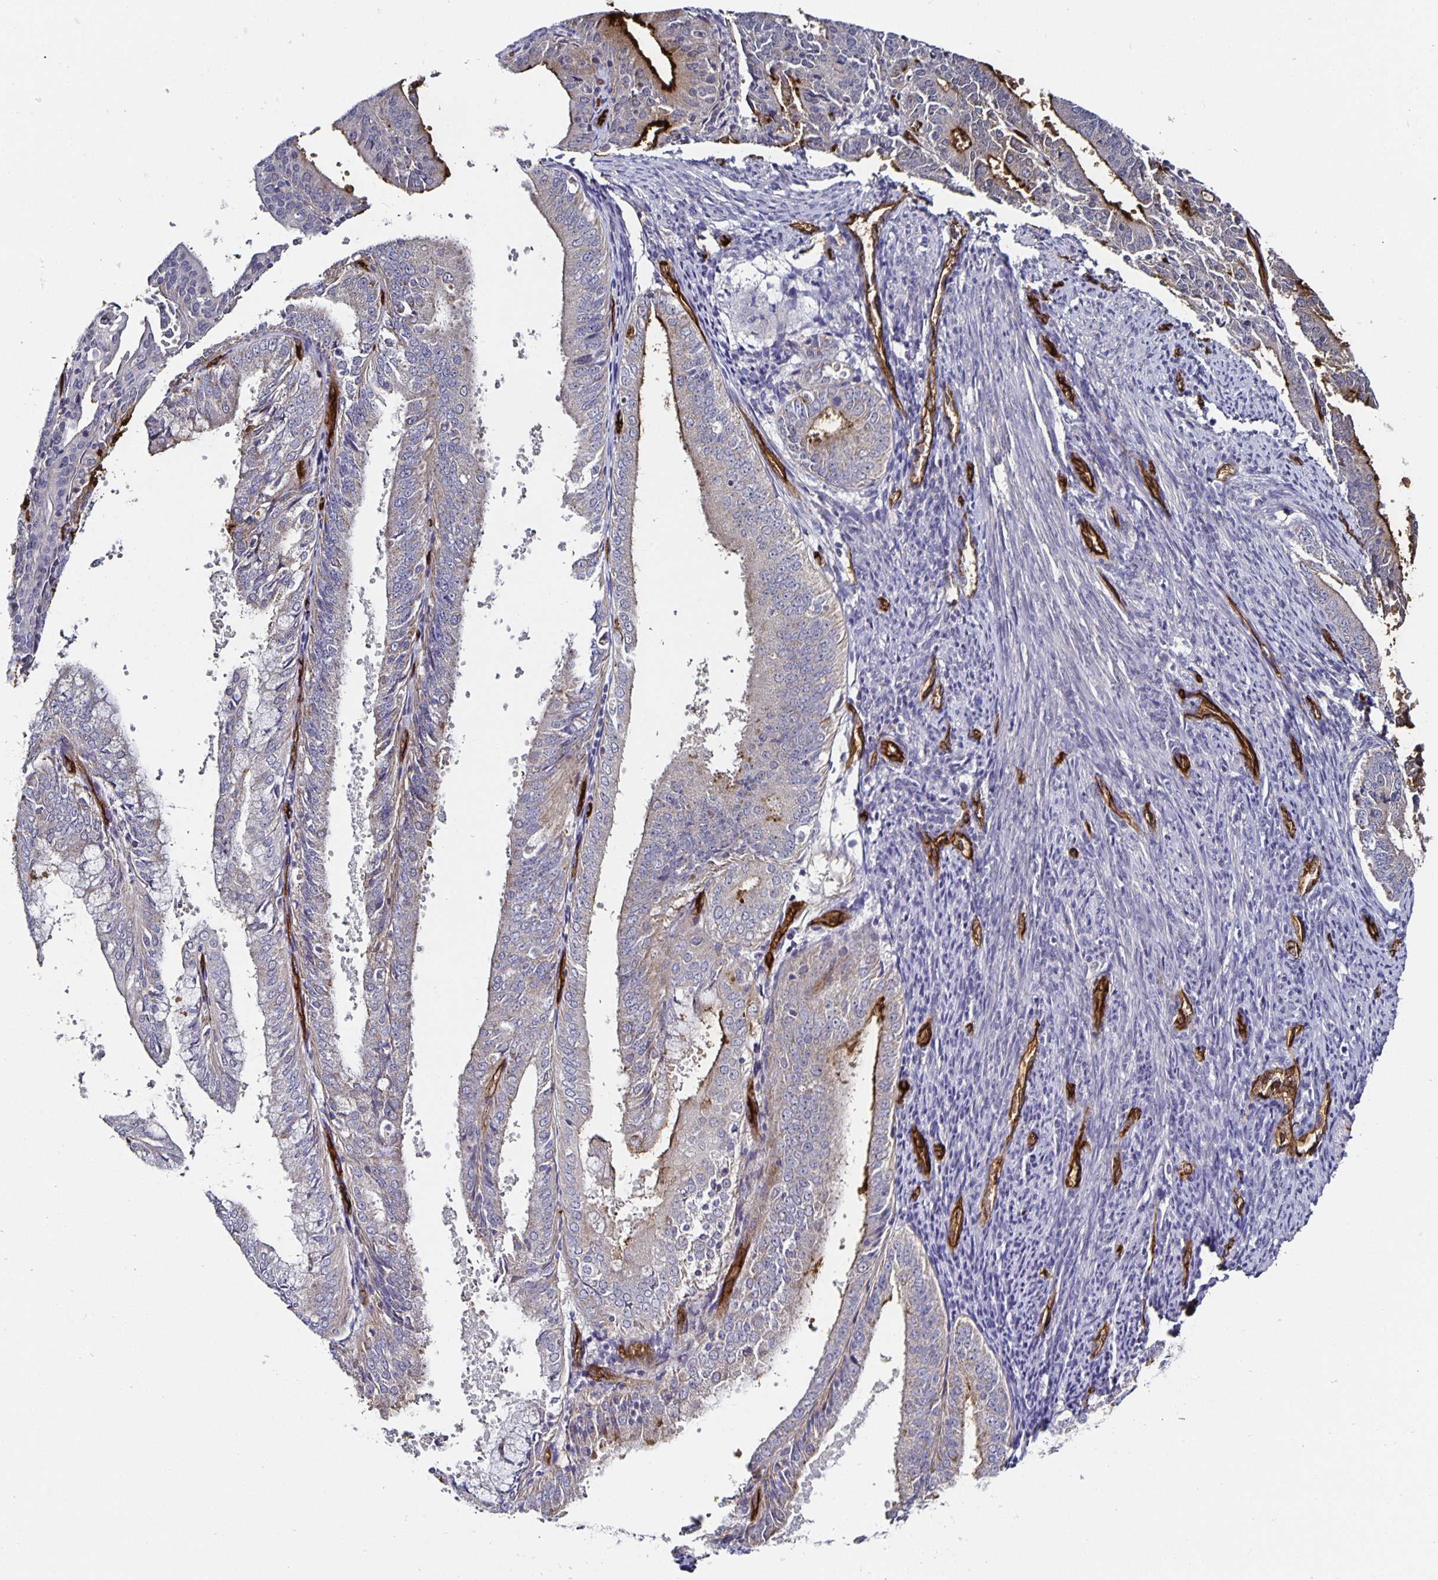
{"staining": {"intensity": "moderate", "quantity": "<25%", "location": "cytoplasmic/membranous"}, "tissue": "endometrial cancer", "cell_type": "Tumor cells", "image_type": "cancer", "snomed": [{"axis": "morphology", "description": "Adenocarcinoma, NOS"}, {"axis": "topography", "description": "Endometrium"}], "caption": "A low amount of moderate cytoplasmic/membranous positivity is identified in approximately <25% of tumor cells in endometrial cancer tissue.", "gene": "PODXL", "patient": {"sex": "female", "age": 63}}